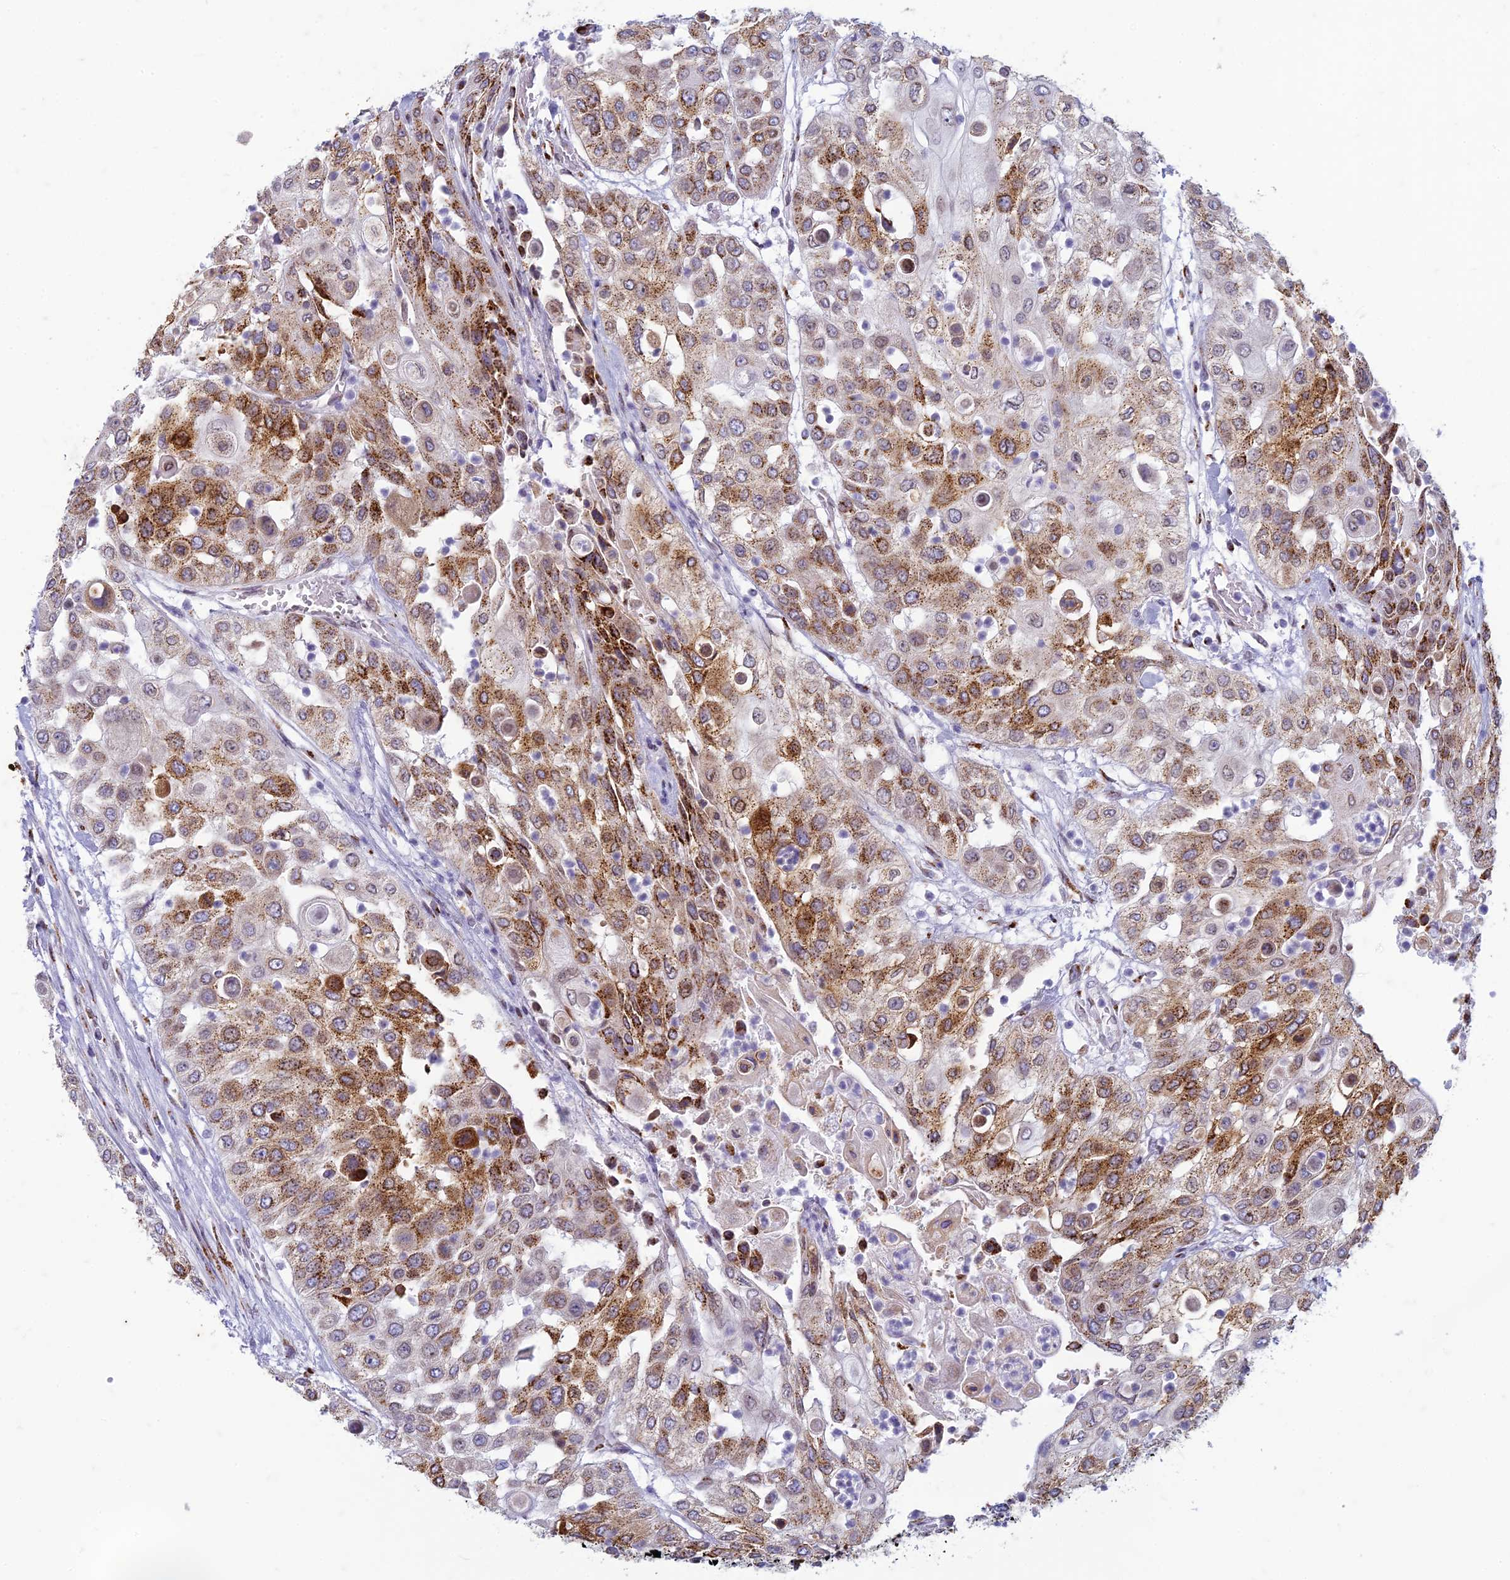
{"staining": {"intensity": "strong", "quantity": "25%-75%", "location": "cytoplasmic/membranous"}, "tissue": "urothelial cancer", "cell_type": "Tumor cells", "image_type": "cancer", "snomed": [{"axis": "morphology", "description": "Urothelial carcinoma, High grade"}, {"axis": "topography", "description": "Urinary bladder"}], "caption": "About 25%-75% of tumor cells in human urothelial cancer show strong cytoplasmic/membranous protein expression as visualized by brown immunohistochemical staining.", "gene": "FAM3C", "patient": {"sex": "female", "age": 79}}